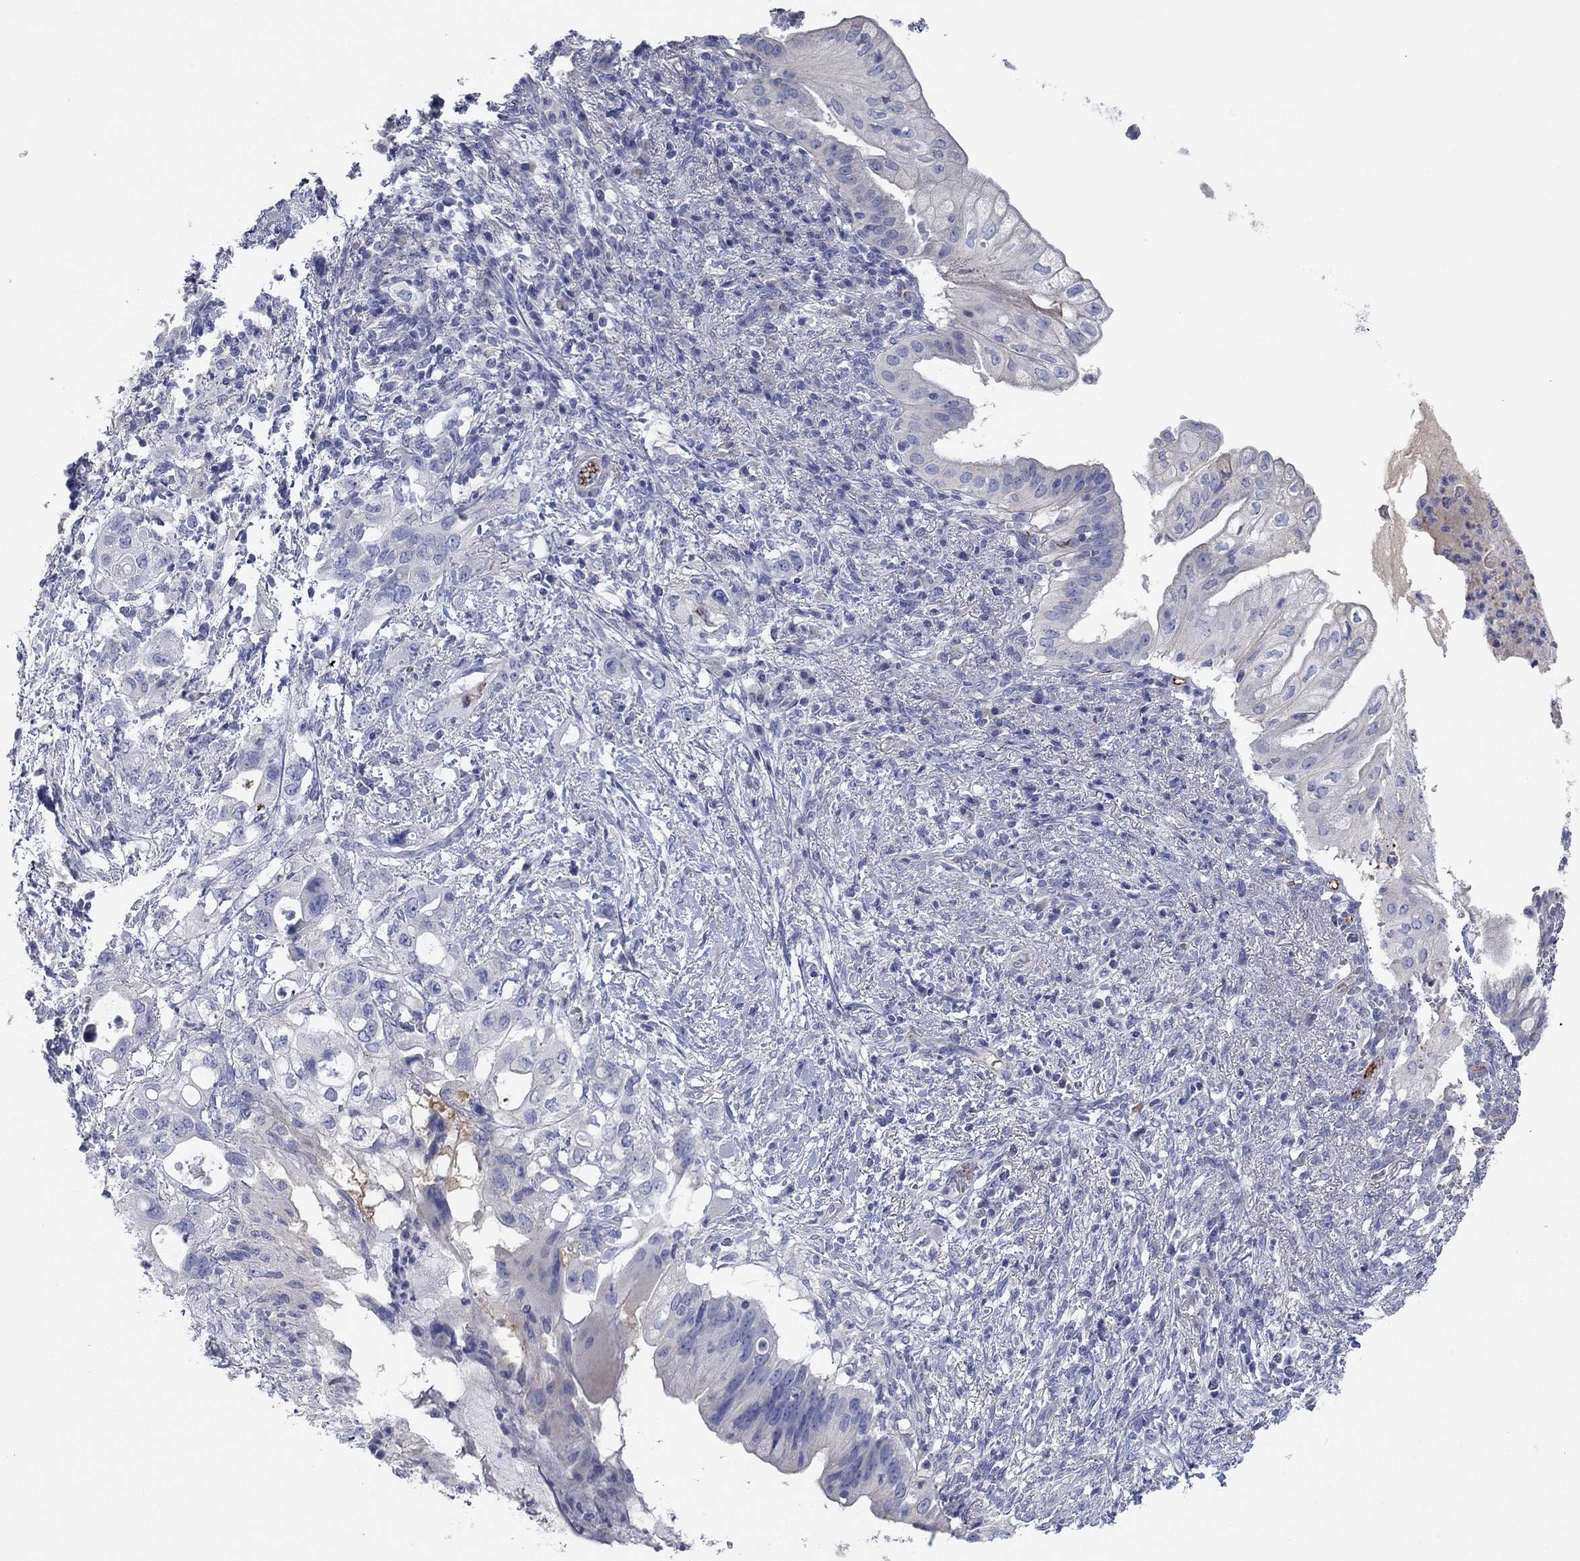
{"staining": {"intensity": "negative", "quantity": "none", "location": "none"}, "tissue": "pancreatic cancer", "cell_type": "Tumor cells", "image_type": "cancer", "snomed": [{"axis": "morphology", "description": "Adenocarcinoma, NOS"}, {"axis": "topography", "description": "Pancreas"}], "caption": "This is an immunohistochemistry (IHC) photomicrograph of human pancreatic cancer. There is no positivity in tumor cells.", "gene": "APOC3", "patient": {"sex": "female", "age": 72}}